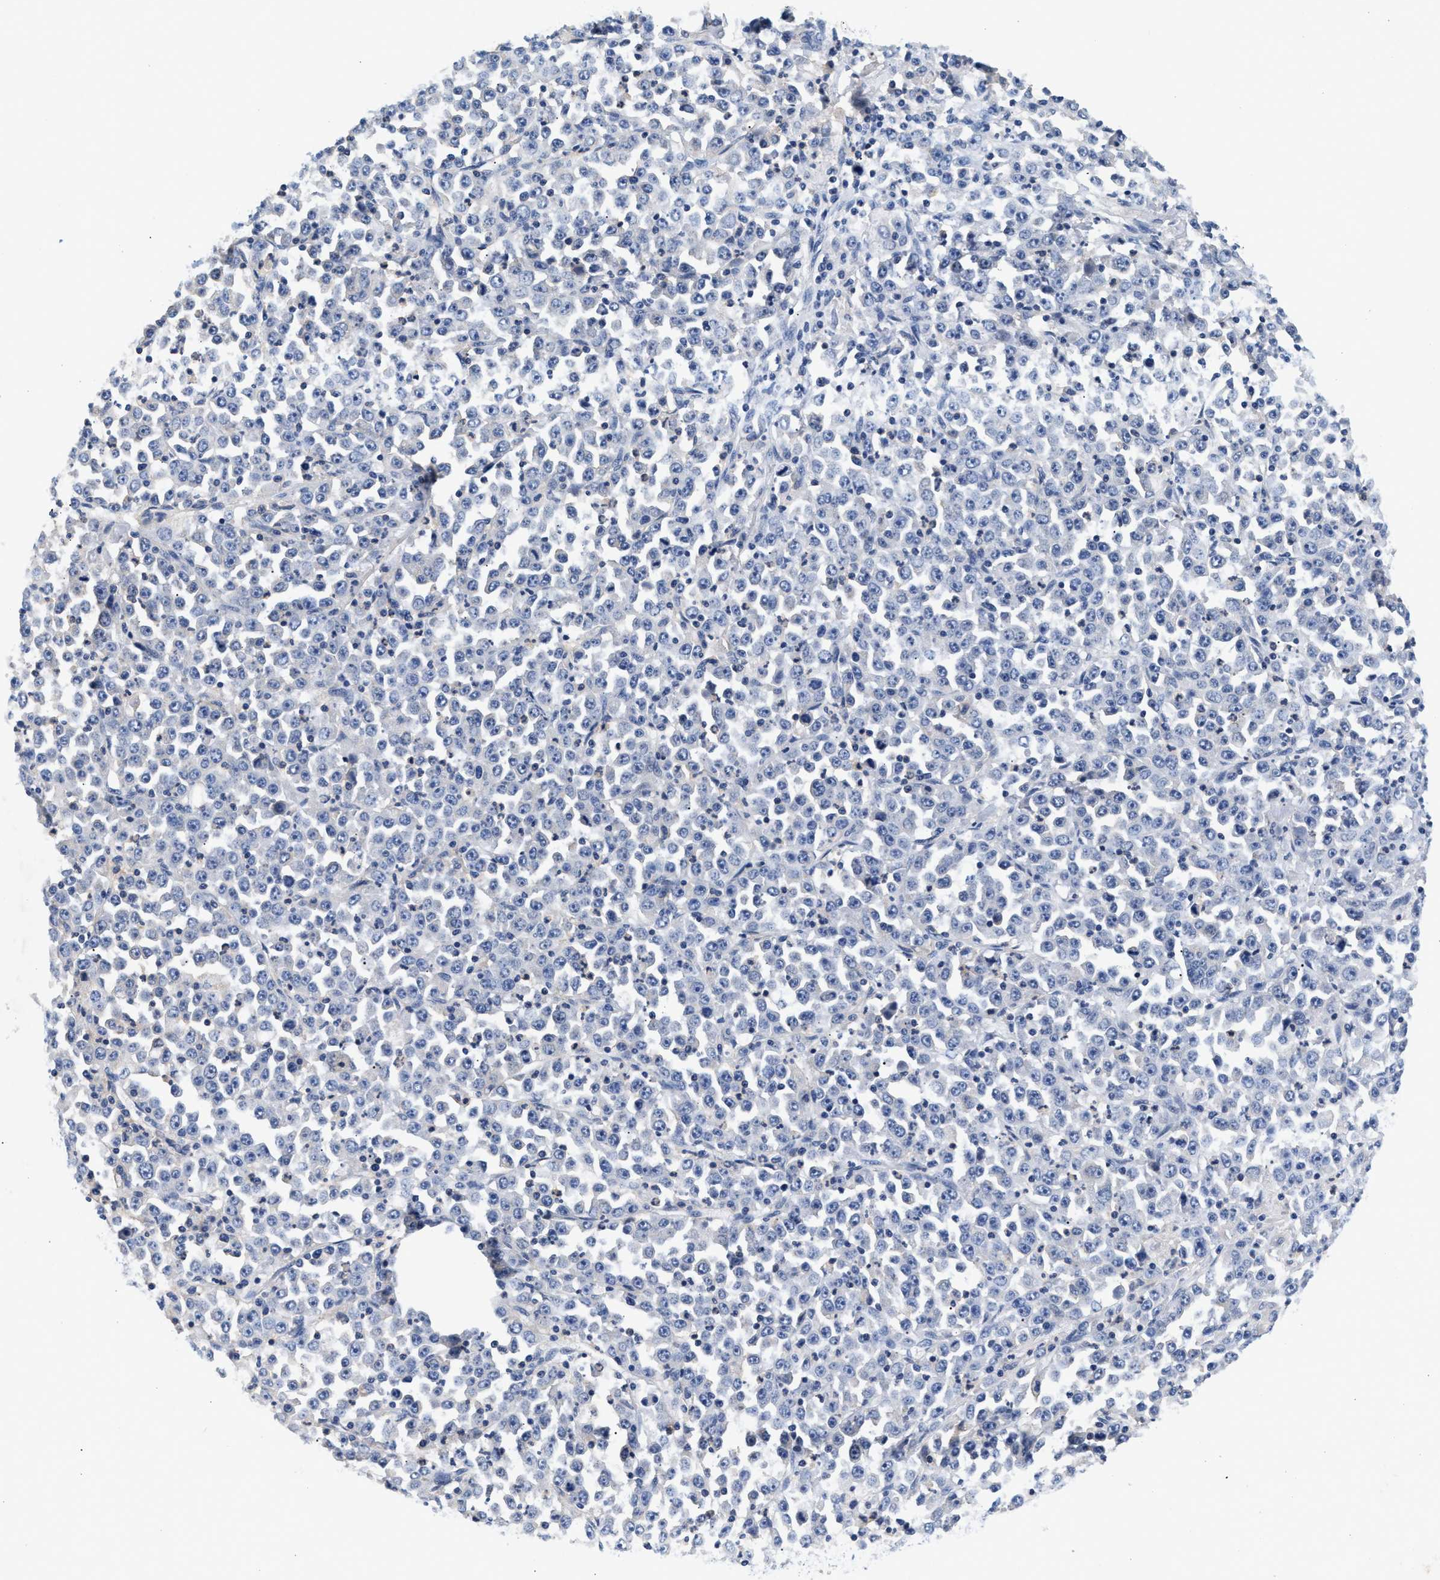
{"staining": {"intensity": "negative", "quantity": "none", "location": "none"}, "tissue": "stomach cancer", "cell_type": "Tumor cells", "image_type": "cancer", "snomed": [{"axis": "morphology", "description": "Normal tissue, NOS"}, {"axis": "morphology", "description": "Adenocarcinoma, NOS"}, {"axis": "topography", "description": "Stomach, upper"}, {"axis": "topography", "description": "Stomach"}], "caption": "DAB immunohistochemical staining of human adenocarcinoma (stomach) exhibits no significant positivity in tumor cells.", "gene": "GNAI3", "patient": {"sex": "male", "age": 59}}